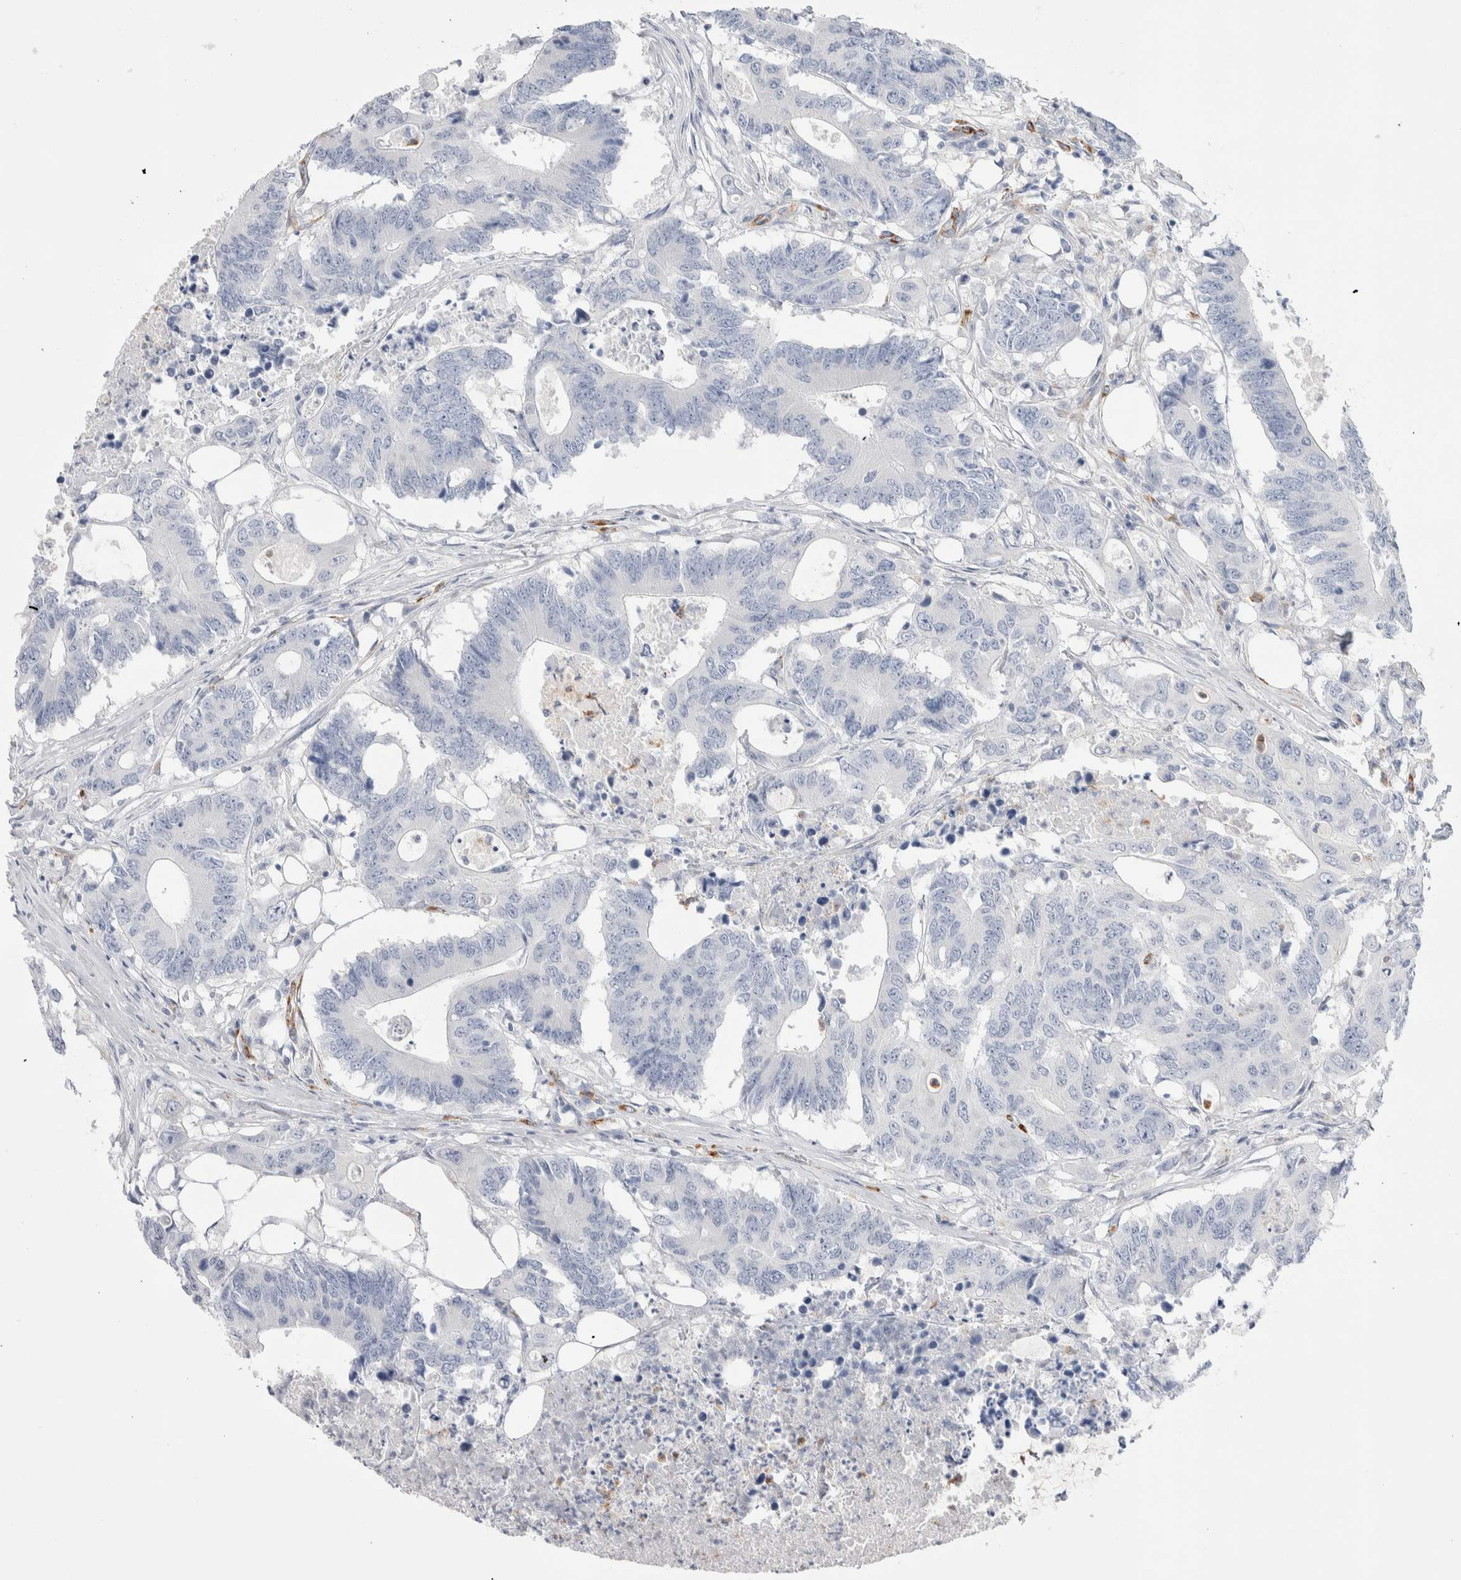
{"staining": {"intensity": "negative", "quantity": "none", "location": "none"}, "tissue": "colorectal cancer", "cell_type": "Tumor cells", "image_type": "cancer", "snomed": [{"axis": "morphology", "description": "Adenocarcinoma, NOS"}, {"axis": "topography", "description": "Colon"}], "caption": "IHC image of neoplastic tissue: colorectal adenocarcinoma stained with DAB (3,3'-diaminobenzidine) exhibits no significant protein staining in tumor cells.", "gene": "SEPTIN4", "patient": {"sex": "male", "age": 71}}